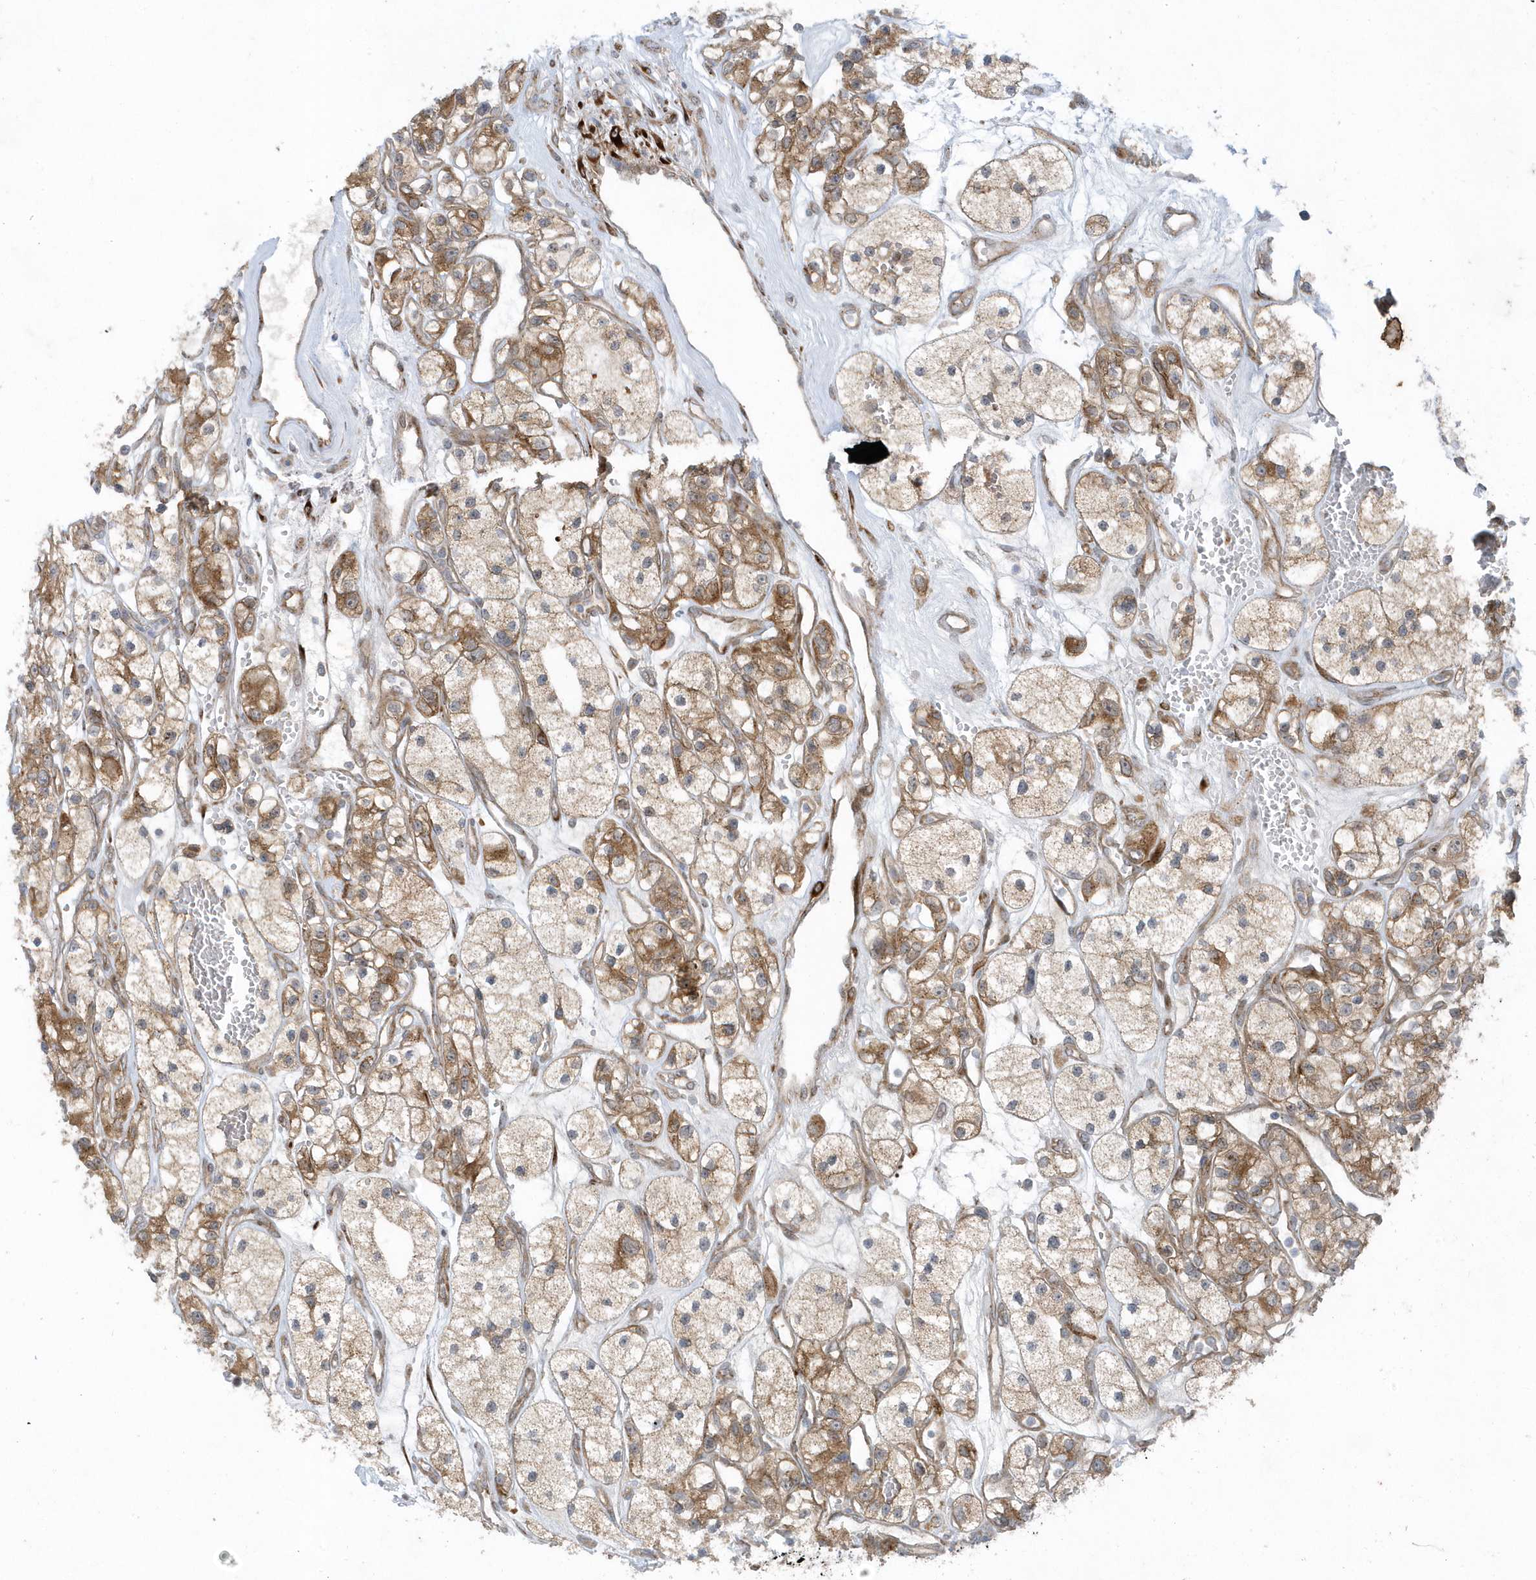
{"staining": {"intensity": "moderate", "quantity": ">75%", "location": "cytoplasmic/membranous"}, "tissue": "renal cancer", "cell_type": "Tumor cells", "image_type": "cancer", "snomed": [{"axis": "morphology", "description": "Adenocarcinoma, NOS"}, {"axis": "topography", "description": "Kidney"}], "caption": "Human renal cancer (adenocarcinoma) stained for a protein (brown) exhibits moderate cytoplasmic/membranous positive expression in about >75% of tumor cells.", "gene": "FAM98A", "patient": {"sex": "female", "age": 57}}